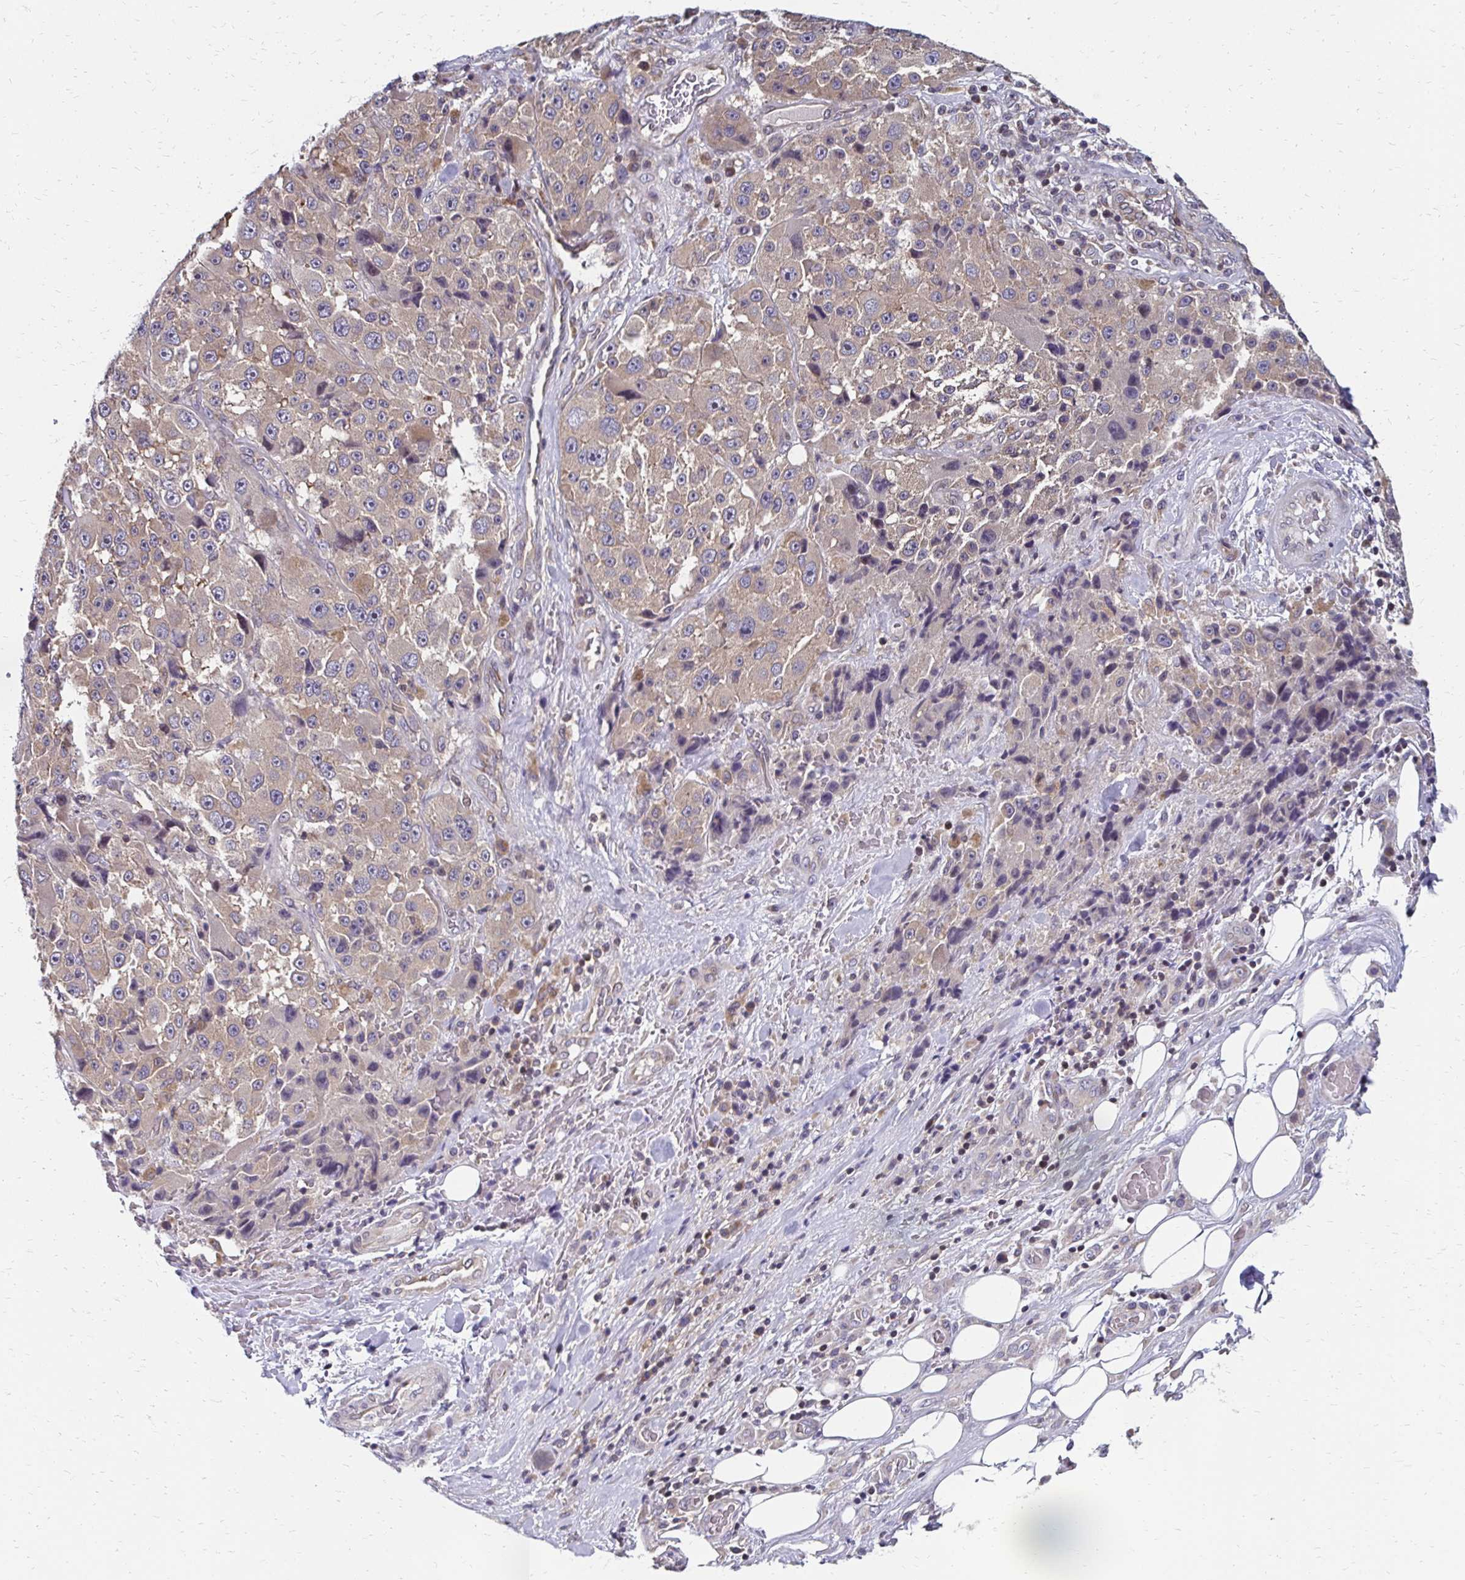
{"staining": {"intensity": "negative", "quantity": "none", "location": "none"}, "tissue": "melanoma", "cell_type": "Tumor cells", "image_type": "cancer", "snomed": [{"axis": "morphology", "description": "Malignant melanoma, Metastatic site"}, {"axis": "topography", "description": "Lymph node"}], "caption": "Melanoma was stained to show a protein in brown. There is no significant expression in tumor cells.", "gene": "CBX7", "patient": {"sex": "male", "age": 62}}